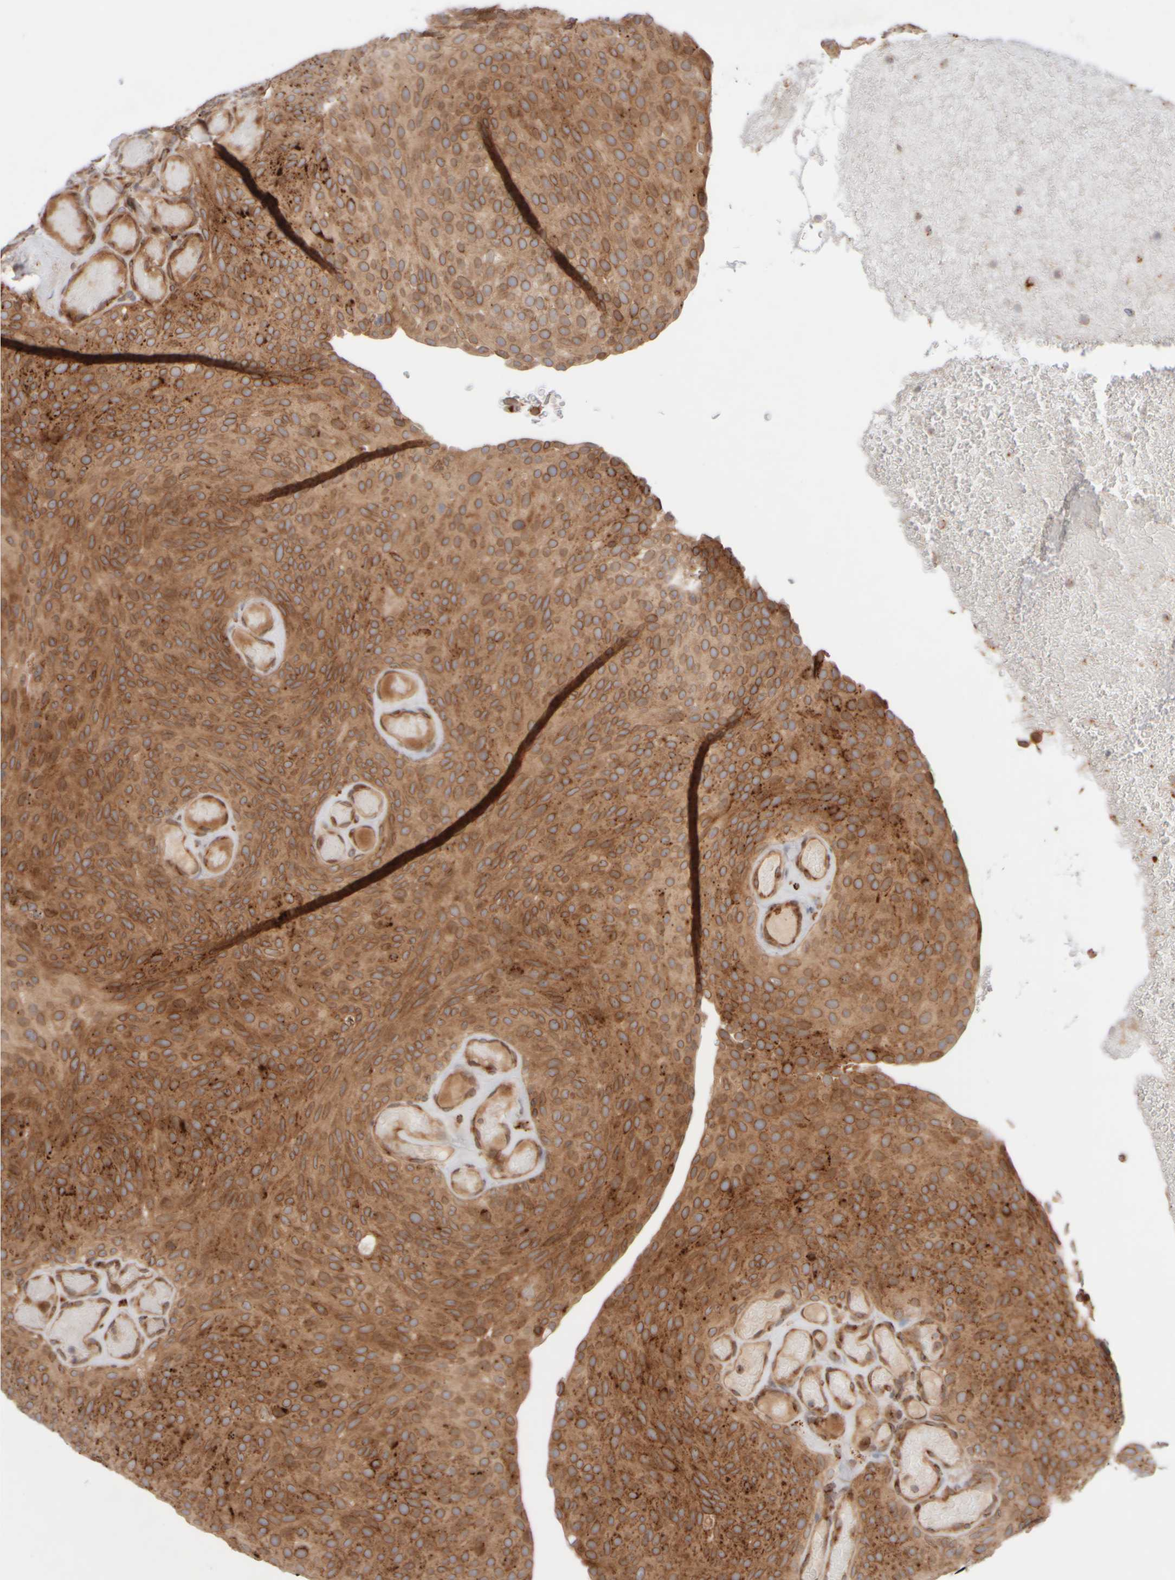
{"staining": {"intensity": "strong", "quantity": ">75%", "location": "cytoplasmic/membranous,nuclear"}, "tissue": "urothelial cancer", "cell_type": "Tumor cells", "image_type": "cancer", "snomed": [{"axis": "morphology", "description": "Urothelial carcinoma, Low grade"}, {"axis": "topography", "description": "Urinary bladder"}], "caption": "Strong cytoplasmic/membranous and nuclear positivity is identified in approximately >75% of tumor cells in urothelial cancer.", "gene": "GCN1", "patient": {"sex": "male", "age": 78}}